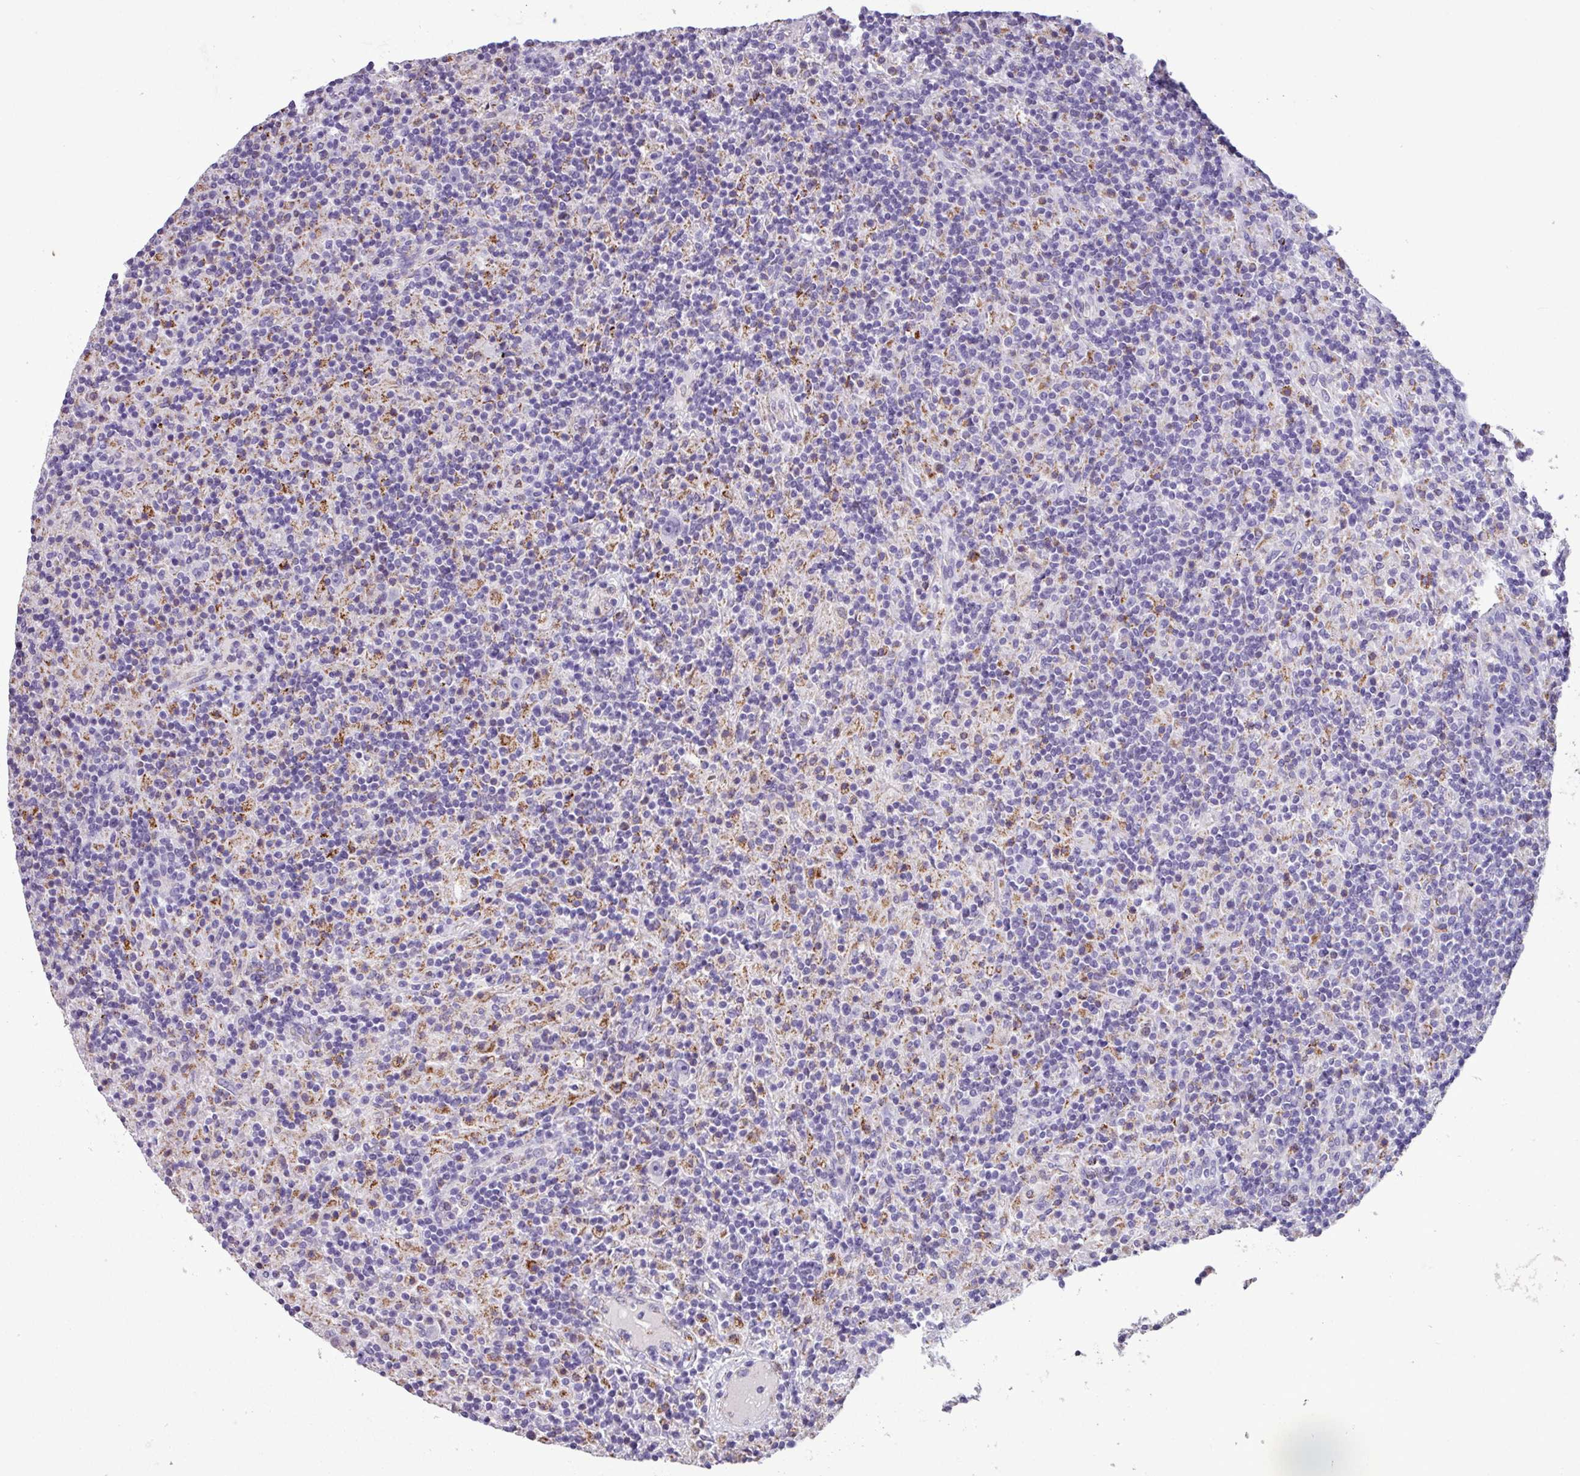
{"staining": {"intensity": "negative", "quantity": "none", "location": "none"}, "tissue": "lymphoma", "cell_type": "Tumor cells", "image_type": "cancer", "snomed": [{"axis": "morphology", "description": "Hodgkin's disease, NOS"}, {"axis": "topography", "description": "Lymph node"}], "caption": "This is an IHC micrograph of human Hodgkin's disease. There is no expression in tumor cells.", "gene": "ZNF667", "patient": {"sex": "male", "age": 70}}